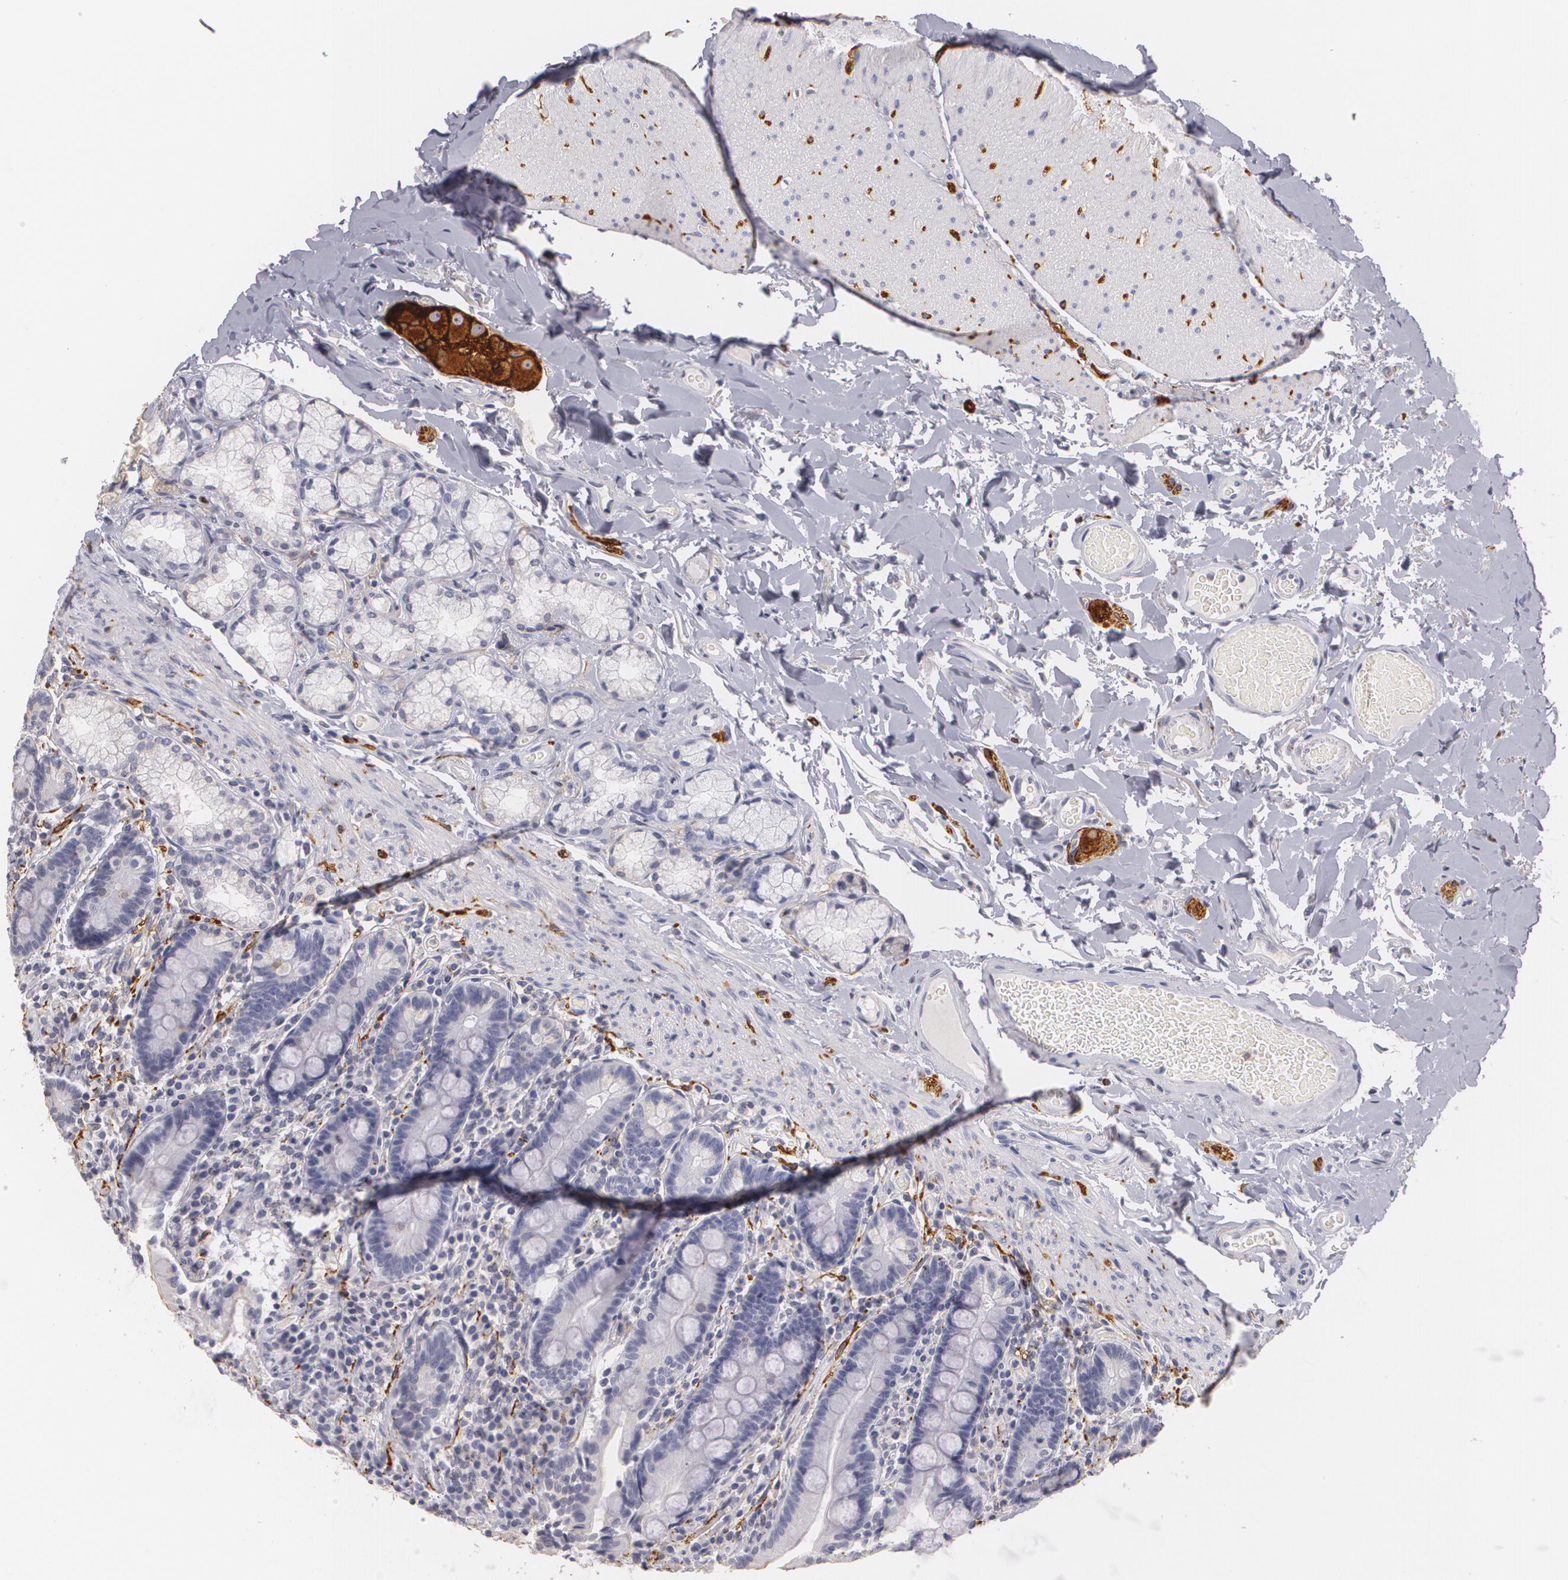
{"staining": {"intensity": "negative", "quantity": "none", "location": "none"}, "tissue": "duodenum", "cell_type": "Glandular cells", "image_type": "normal", "snomed": [{"axis": "morphology", "description": "Normal tissue, NOS"}, {"axis": "topography", "description": "Duodenum"}], "caption": "Immunohistochemical staining of benign duodenum displays no significant positivity in glandular cells. (DAB immunohistochemistry visualized using brightfield microscopy, high magnification).", "gene": "NGFR", "patient": {"sex": "male", "age": 73}}